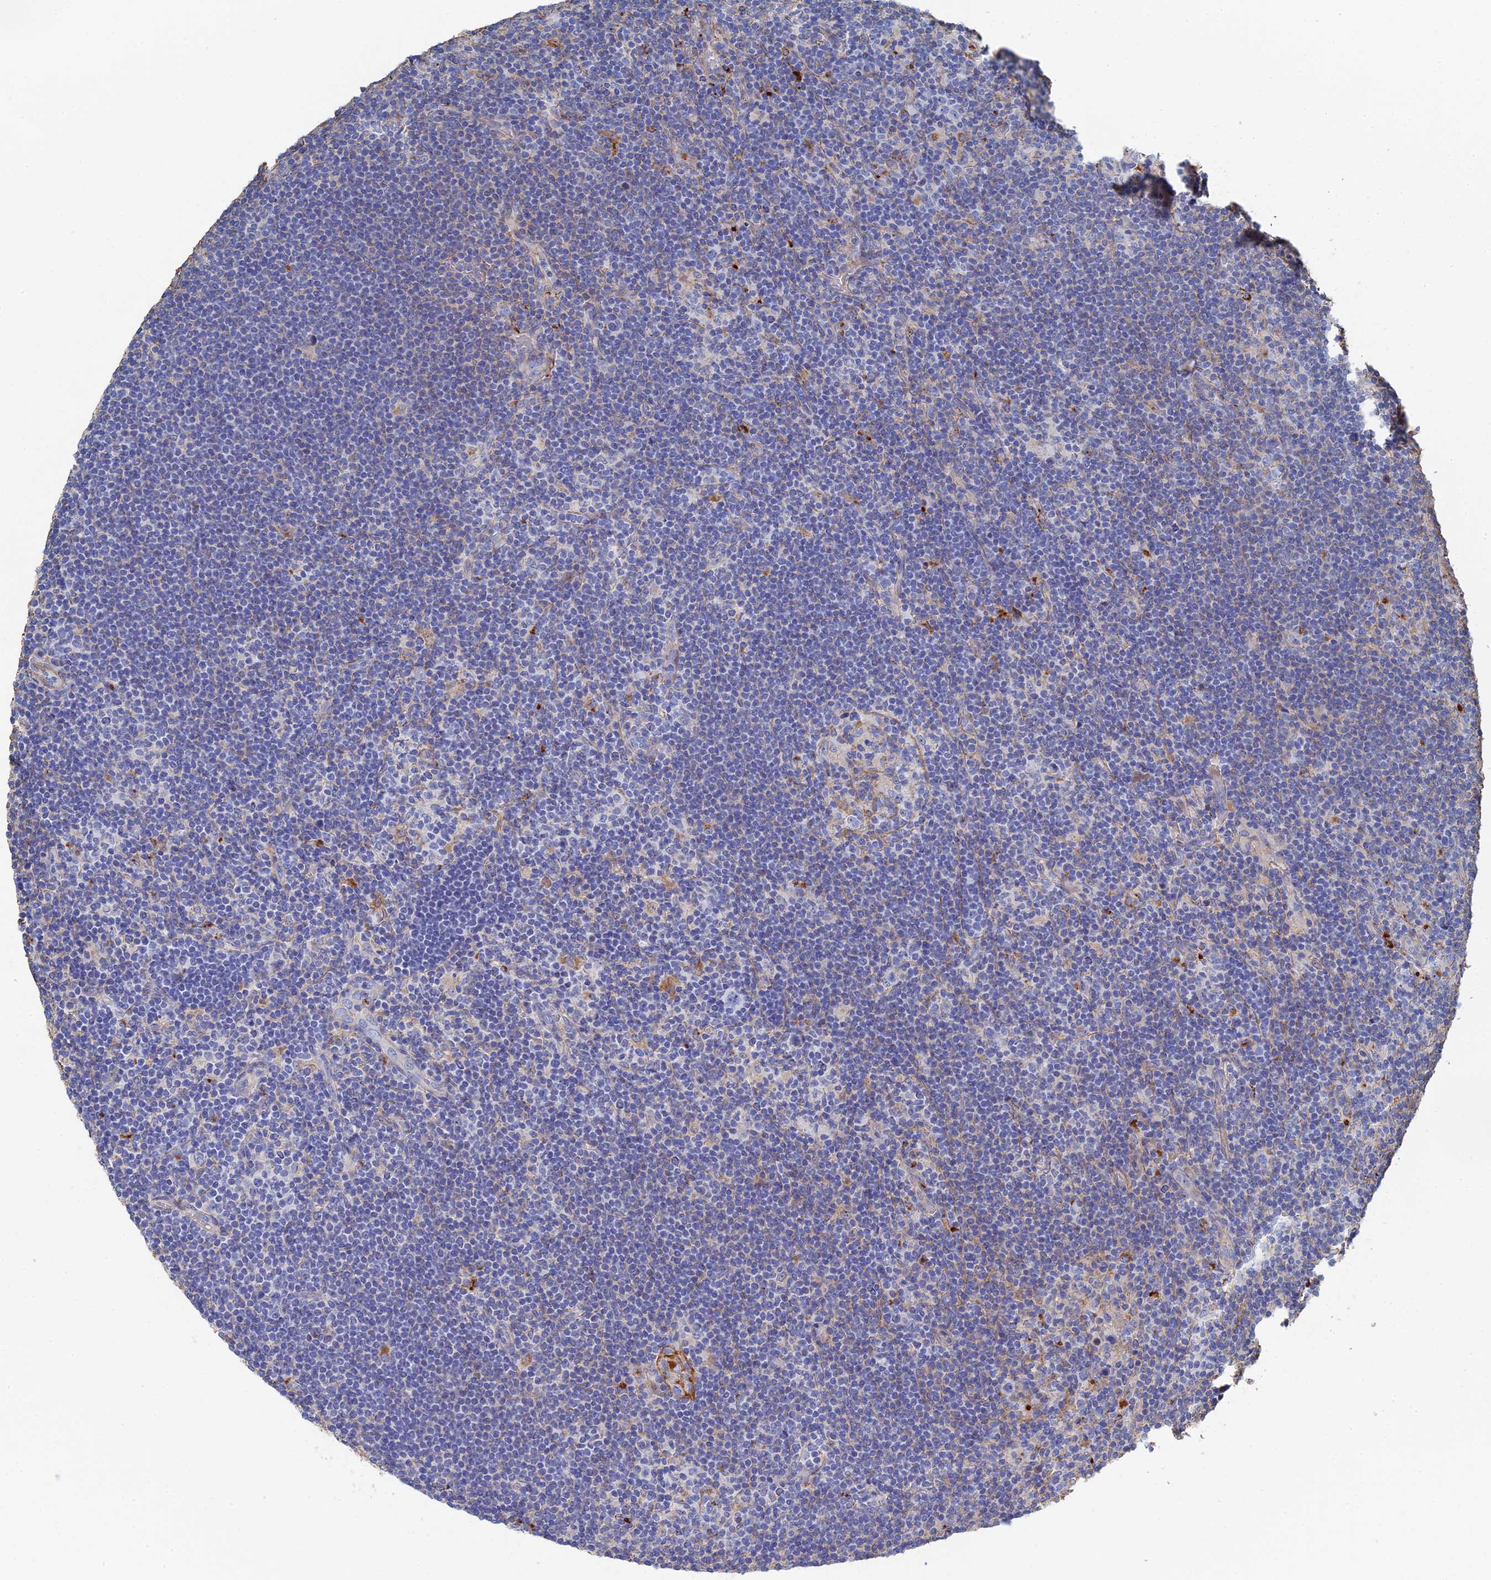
{"staining": {"intensity": "negative", "quantity": "none", "location": "none"}, "tissue": "lymphoma", "cell_type": "Tumor cells", "image_type": "cancer", "snomed": [{"axis": "morphology", "description": "Hodgkin's disease, NOS"}, {"axis": "topography", "description": "Lymph node"}], "caption": "Tumor cells show no significant staining in Hodgkin's disease.", "gene": "STRA6", "patient": {"sex": "female", "age": 57}}